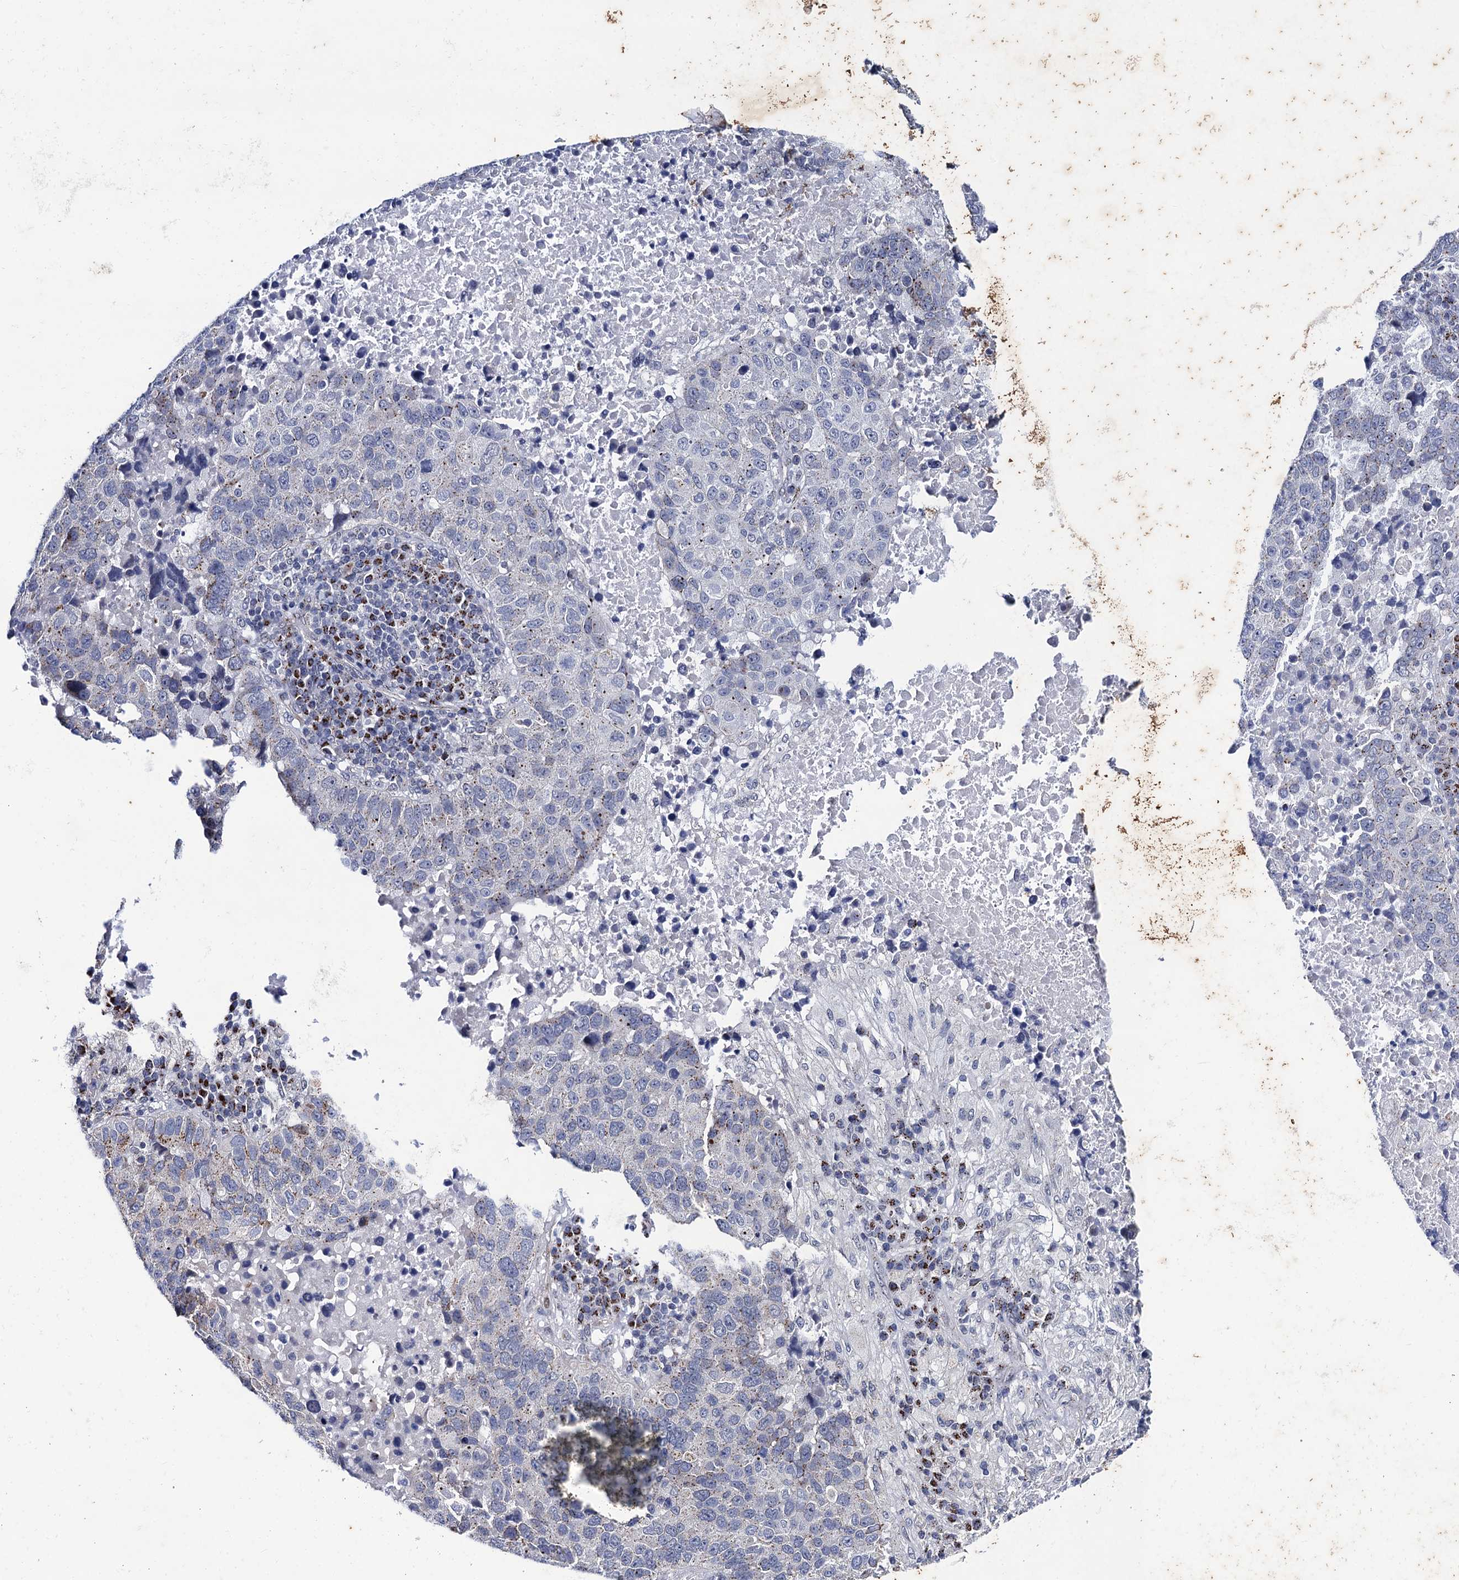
{"staining": {"intensity": "negative", "quantity": "none", "location": "none"}, "tissue": "lung cancer", "cell_type": "Tumor cells", "image_type": "cancer", "snomed": [{"axis": "morphology", "description": "Squamous cell carcinoma, NOS"}, {"axis": "topography", "description": "Lung"}], "caption": "Immunohistochemistry photomicrograph of human lung cancer stained for a protein (brown), which shows no staining in tumor cells.", "gene": "THAP2", "patient": {"sex": "male", "age": 73}}